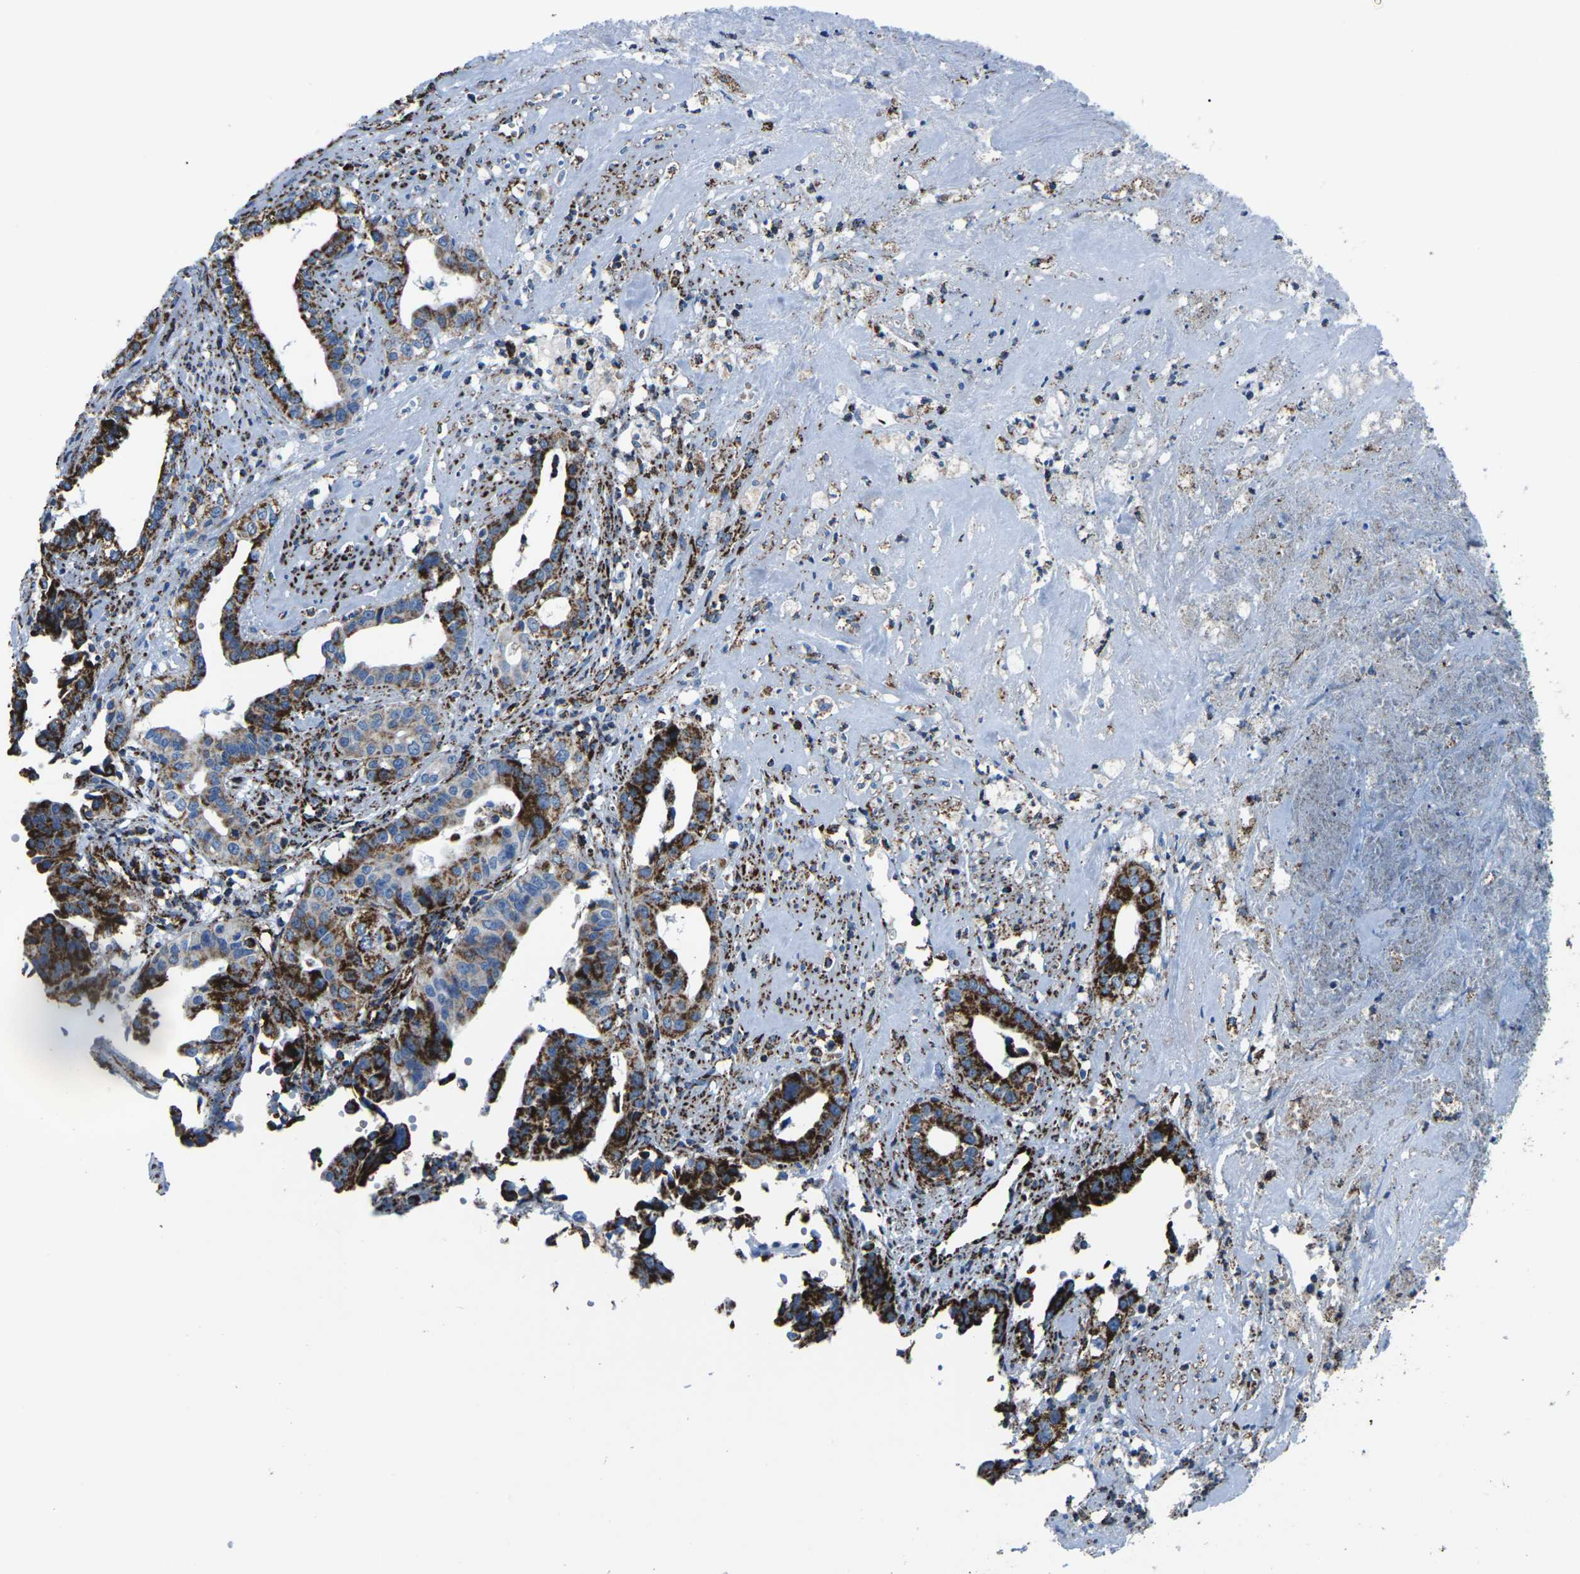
{"staining": {"intensity": "strong", "quantity": "25%-75%", "location": "cytoplasmic/membranous"}, "tissue": "liver cancer", "cell_type": "Tumor cells", "image_type": "cancer", "snomed": [{"axis": "morphology", "description": "Cholangiocarcinoma"}, {"axis": "topography", "description": "Liver"}], "caption": "Liver cancer (cholangiocarcinoma) stained with a protein marker exhibits strong staining in tumor cells.", "gene": "MT-CO2", "patient": {"sex": "female", "age": 61}}